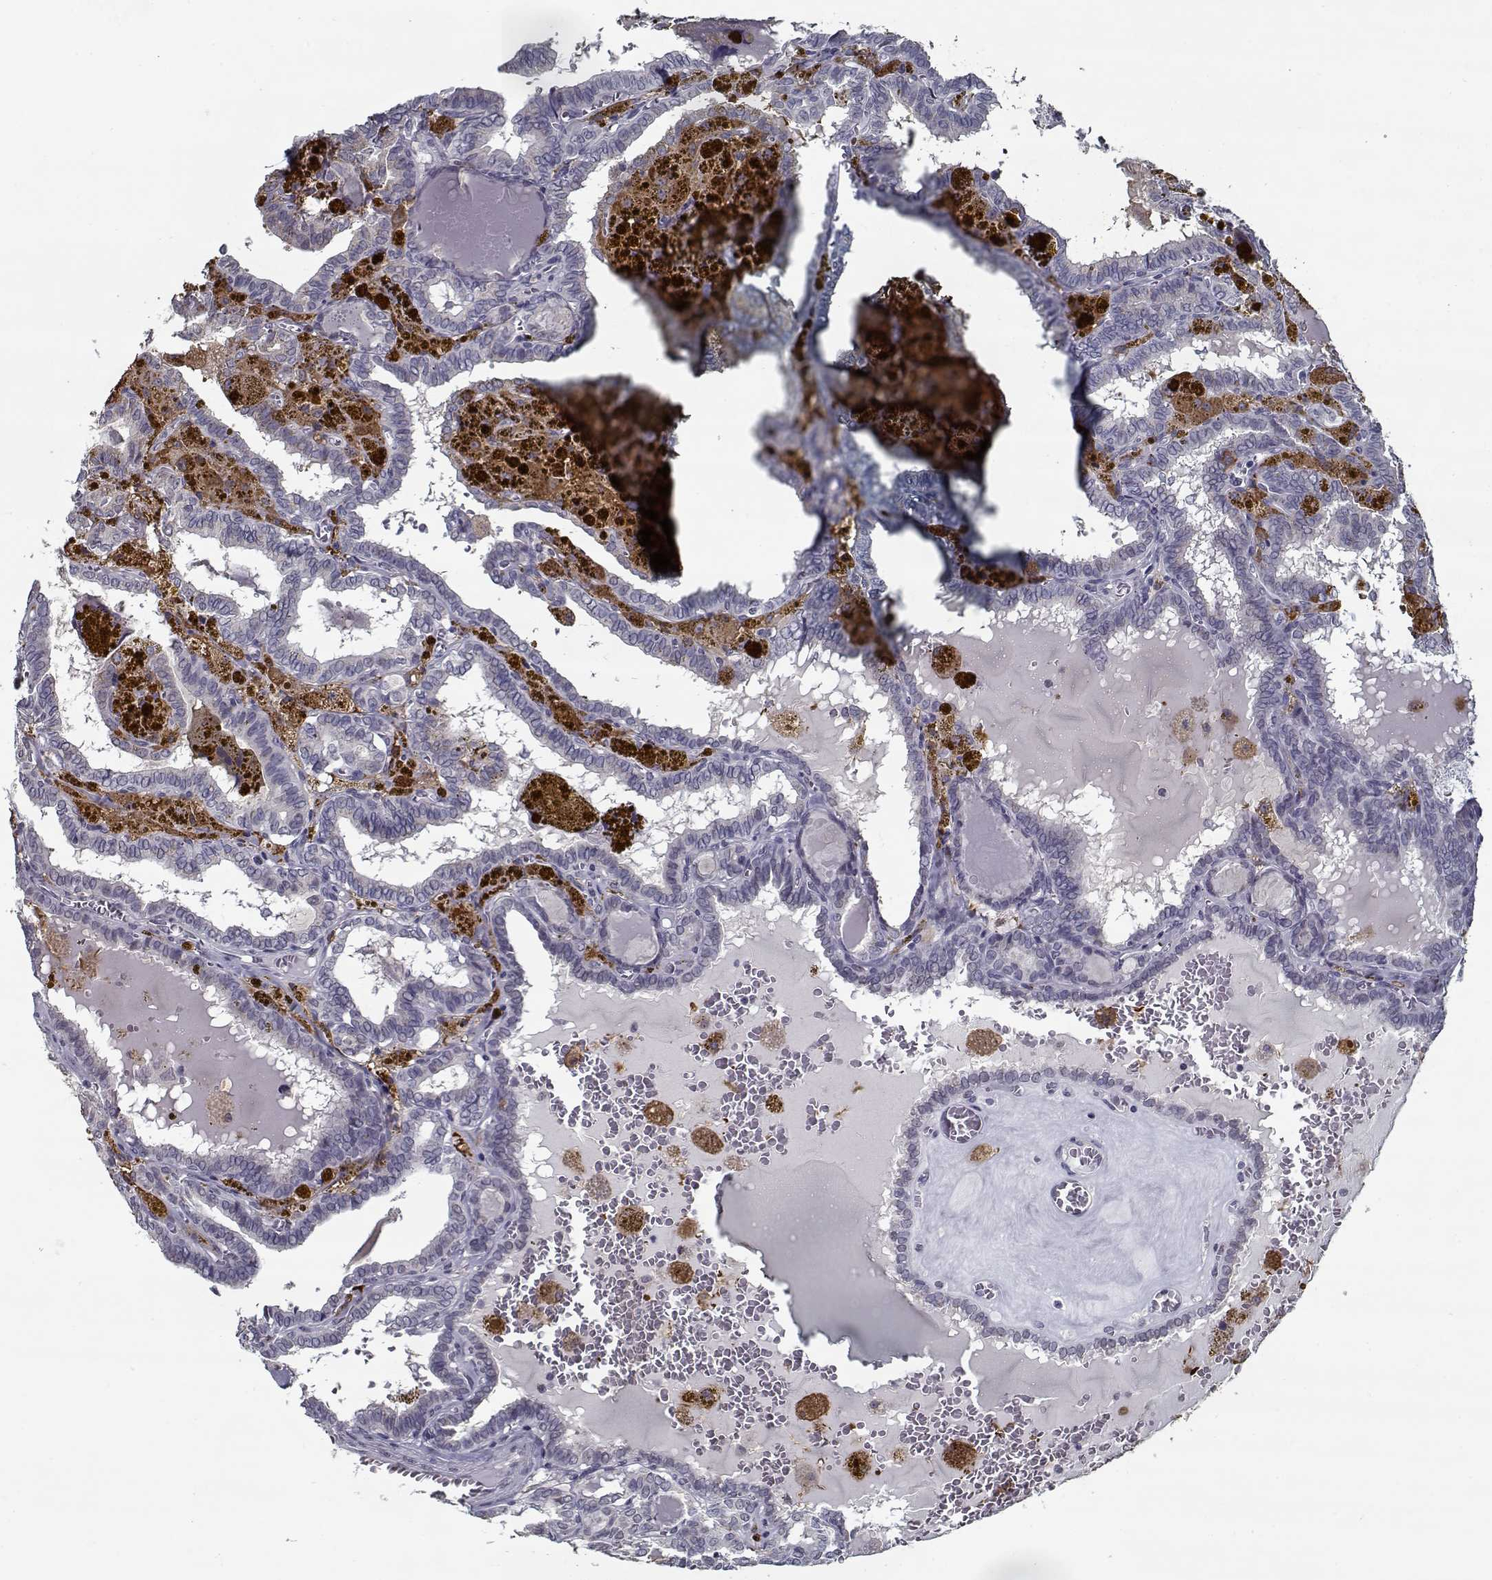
{"staining": {"intensity": "negative", "quantity": "none", "location": "none"}, "tissue": "thyroid cancer", "cell_type": "Tumor cells", "image_type": "cancer", "snomed": [{"axis": "morphology", "description": "Papillary adenocarcinoma, NOS"}, {"axis": "topography", "description": "Thyroid gland"}], "caption": "Tumor cells are negative for brown protein staining in papillary adenocarcinoma (thyroid).", "gene": "SEC16B", "patient": {"sex": "female", "age": 39}}